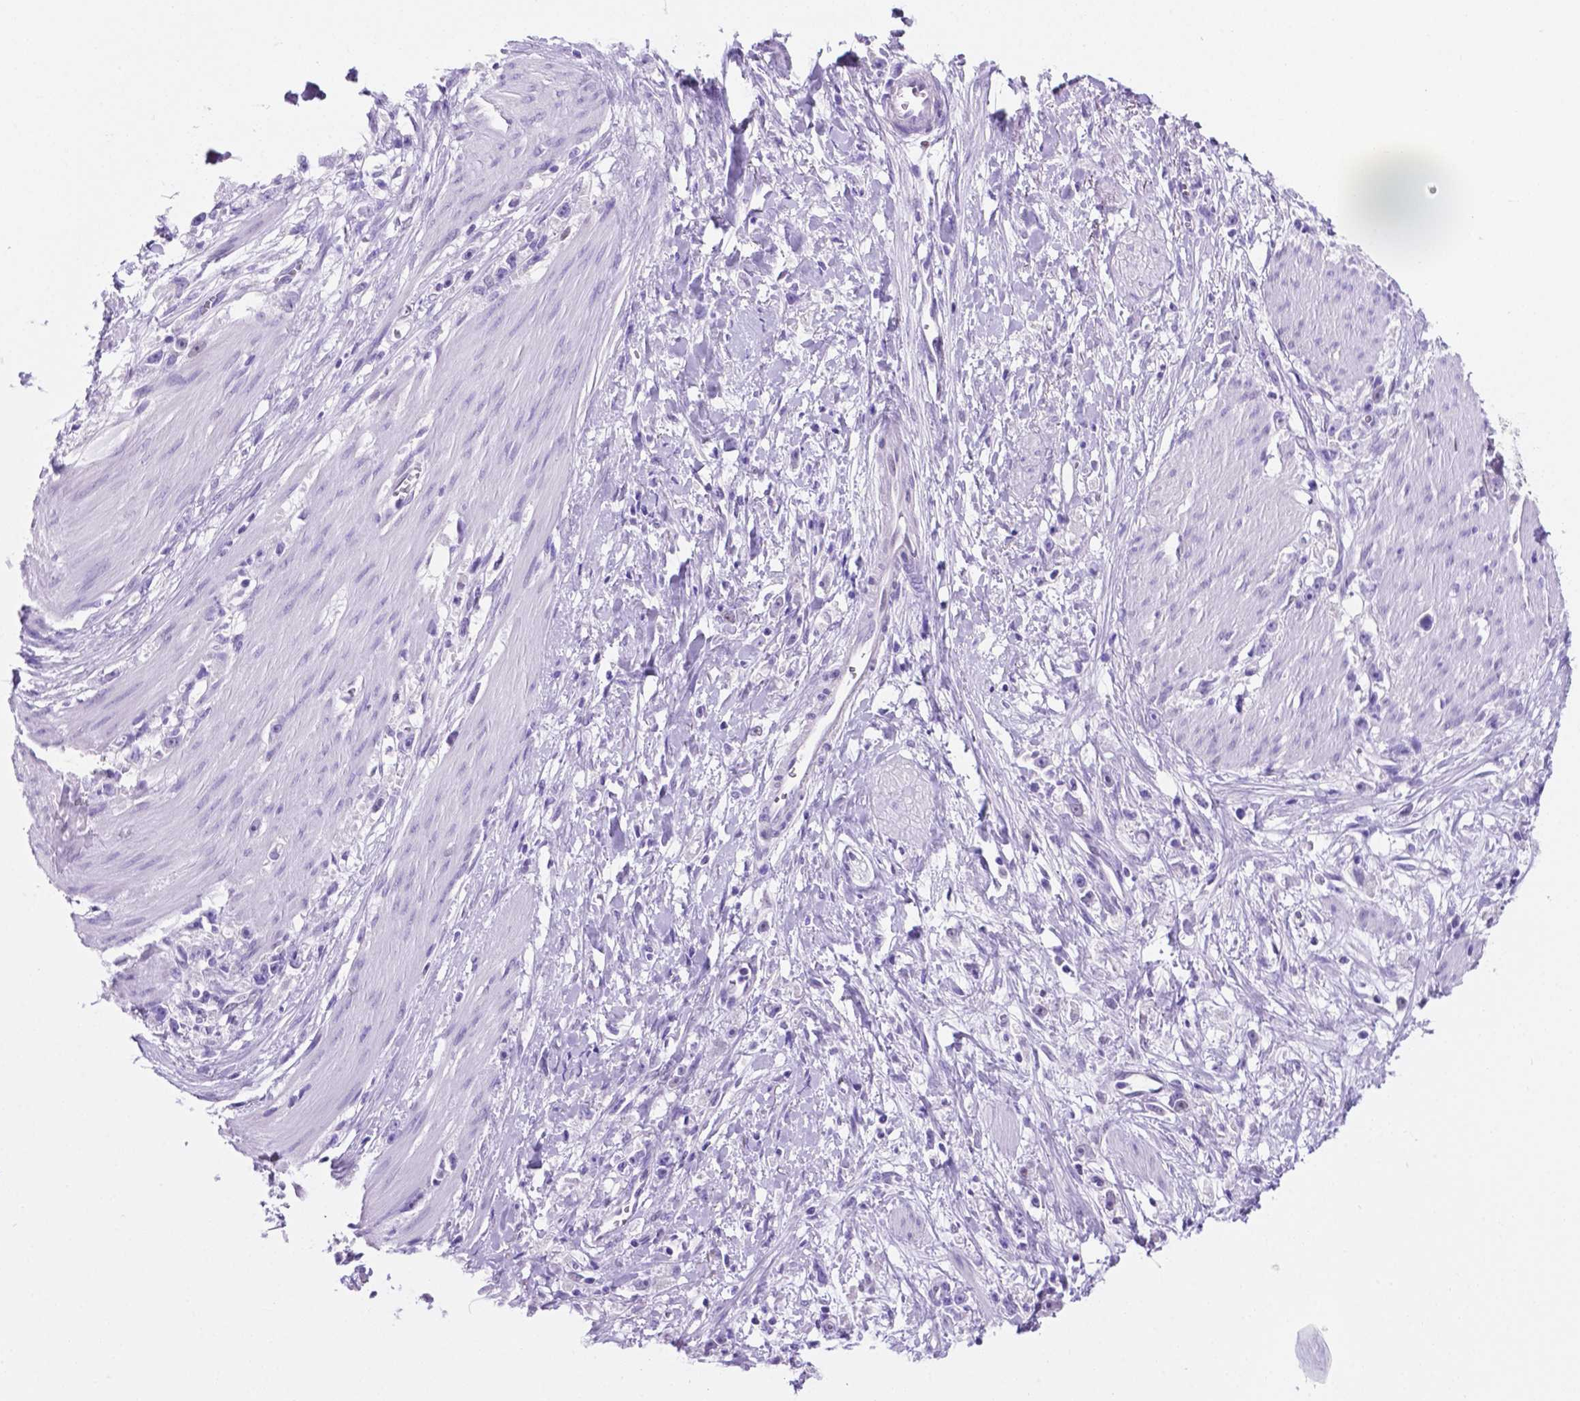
{"staining": {"intensity": "negative", "quantity": "none", "location": "none"}, "tissue": "stomach cancer", "cell_type": "Tumor cells", "image_type": "cancer", "snomed": [{"axis": "morphology", "description": "Adenocarcinoma, NOS"}, {"axis": "topography", "description": "Stomach"}], "caption": "Tumor cells show no significant positivity in stomach cancer (adenocarcinoma).", "gene": "TMEM210", "patient": {"sex": "female", "age": 59}}